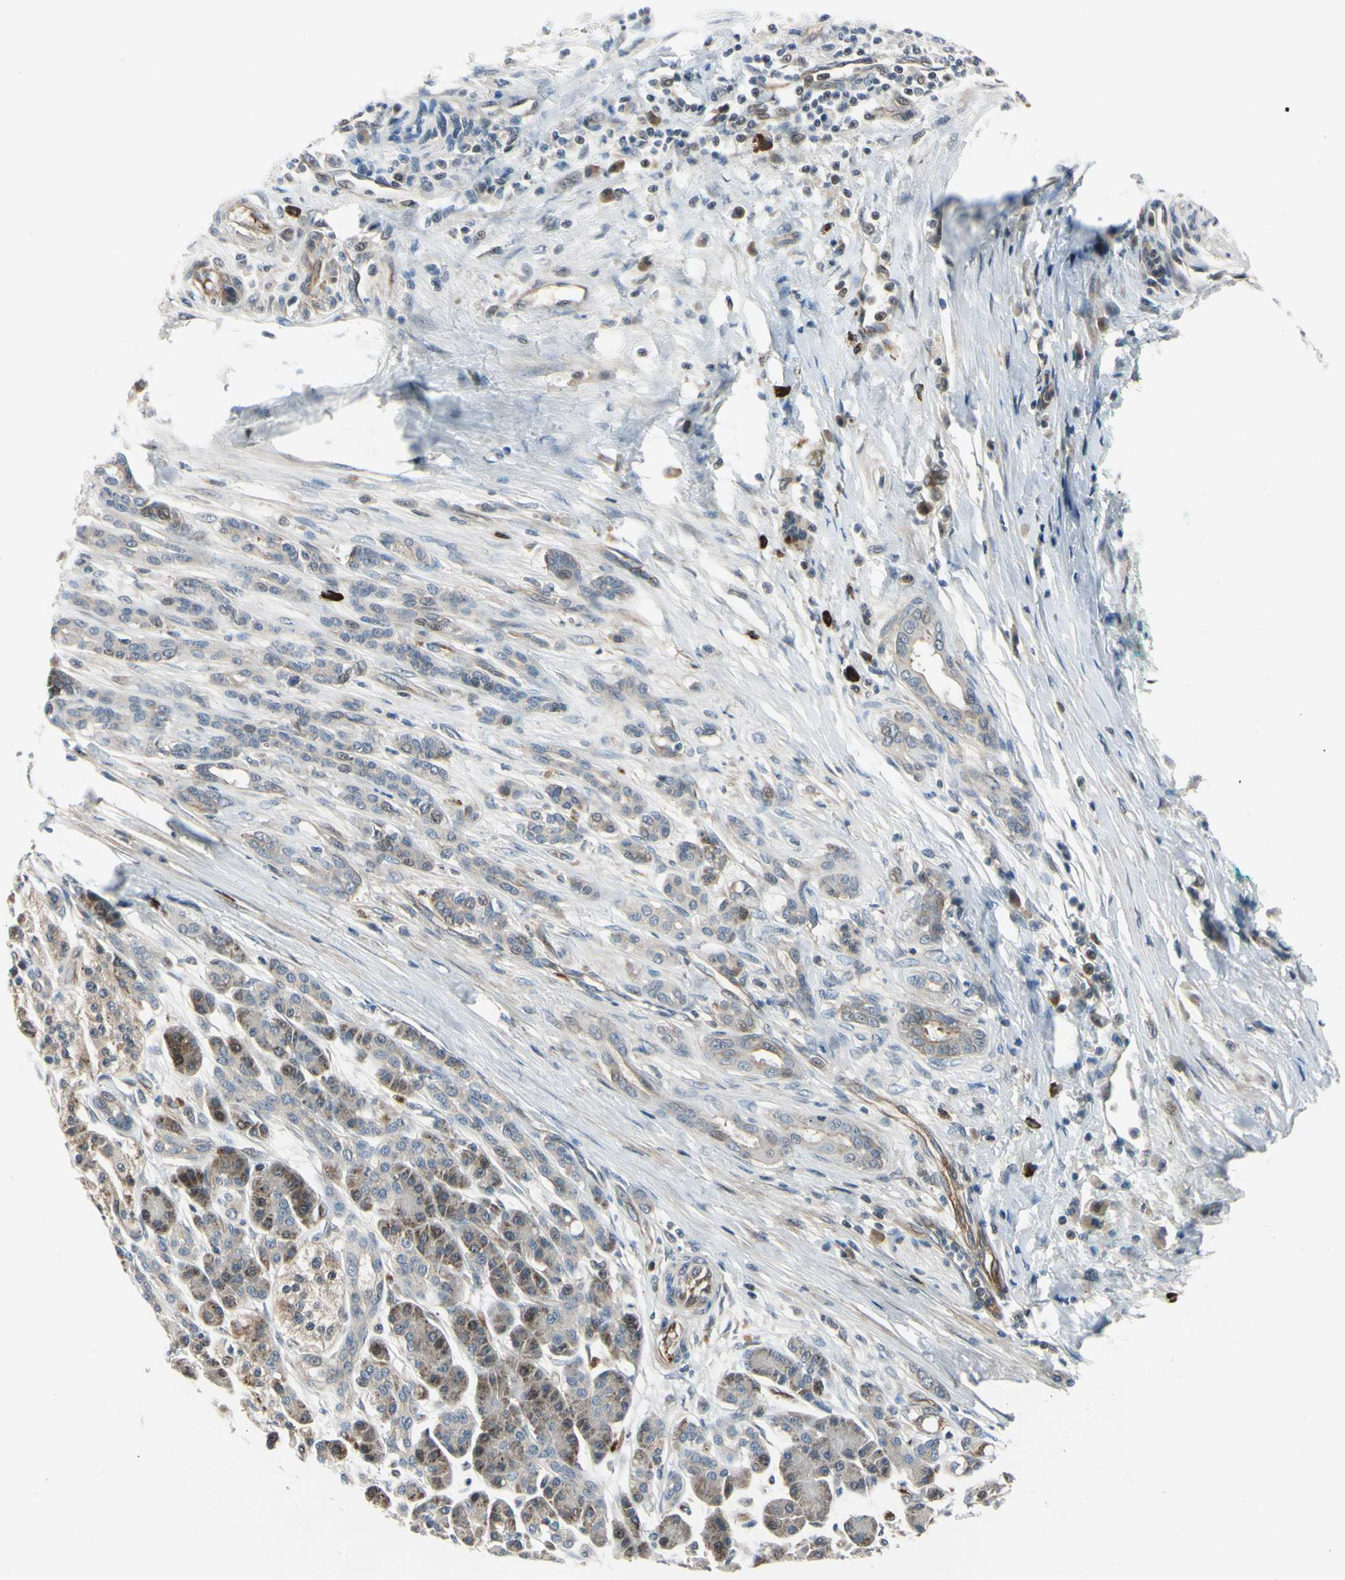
{"staining": {"intensity": "weak", "quantity": "25%-75%", "location": "cytoplasmic/membranous,nuclear"}, "tissue": "pancreatic cancer", "cell_type": "Tumor cells", "image_type": "cancer", "snomed": [{"axis": "morphology", "description": "Adenocarcinoma, NOS"}, {"axis": "topography", "description": "Pancreas"}], "caption": "High-magnification brightfield microscopy of pancreatic cancer stained with DAB (3,3'-diaminobenzidine) (brown) and counterstained with hematoxylin (blue). tumor cells exhibit weak cytoplasmic/membranous and nuclear staining is seen in about25%-75% of cells.", "gene": "COMMD9", "patient": {"sex": "male", "age": 59}}